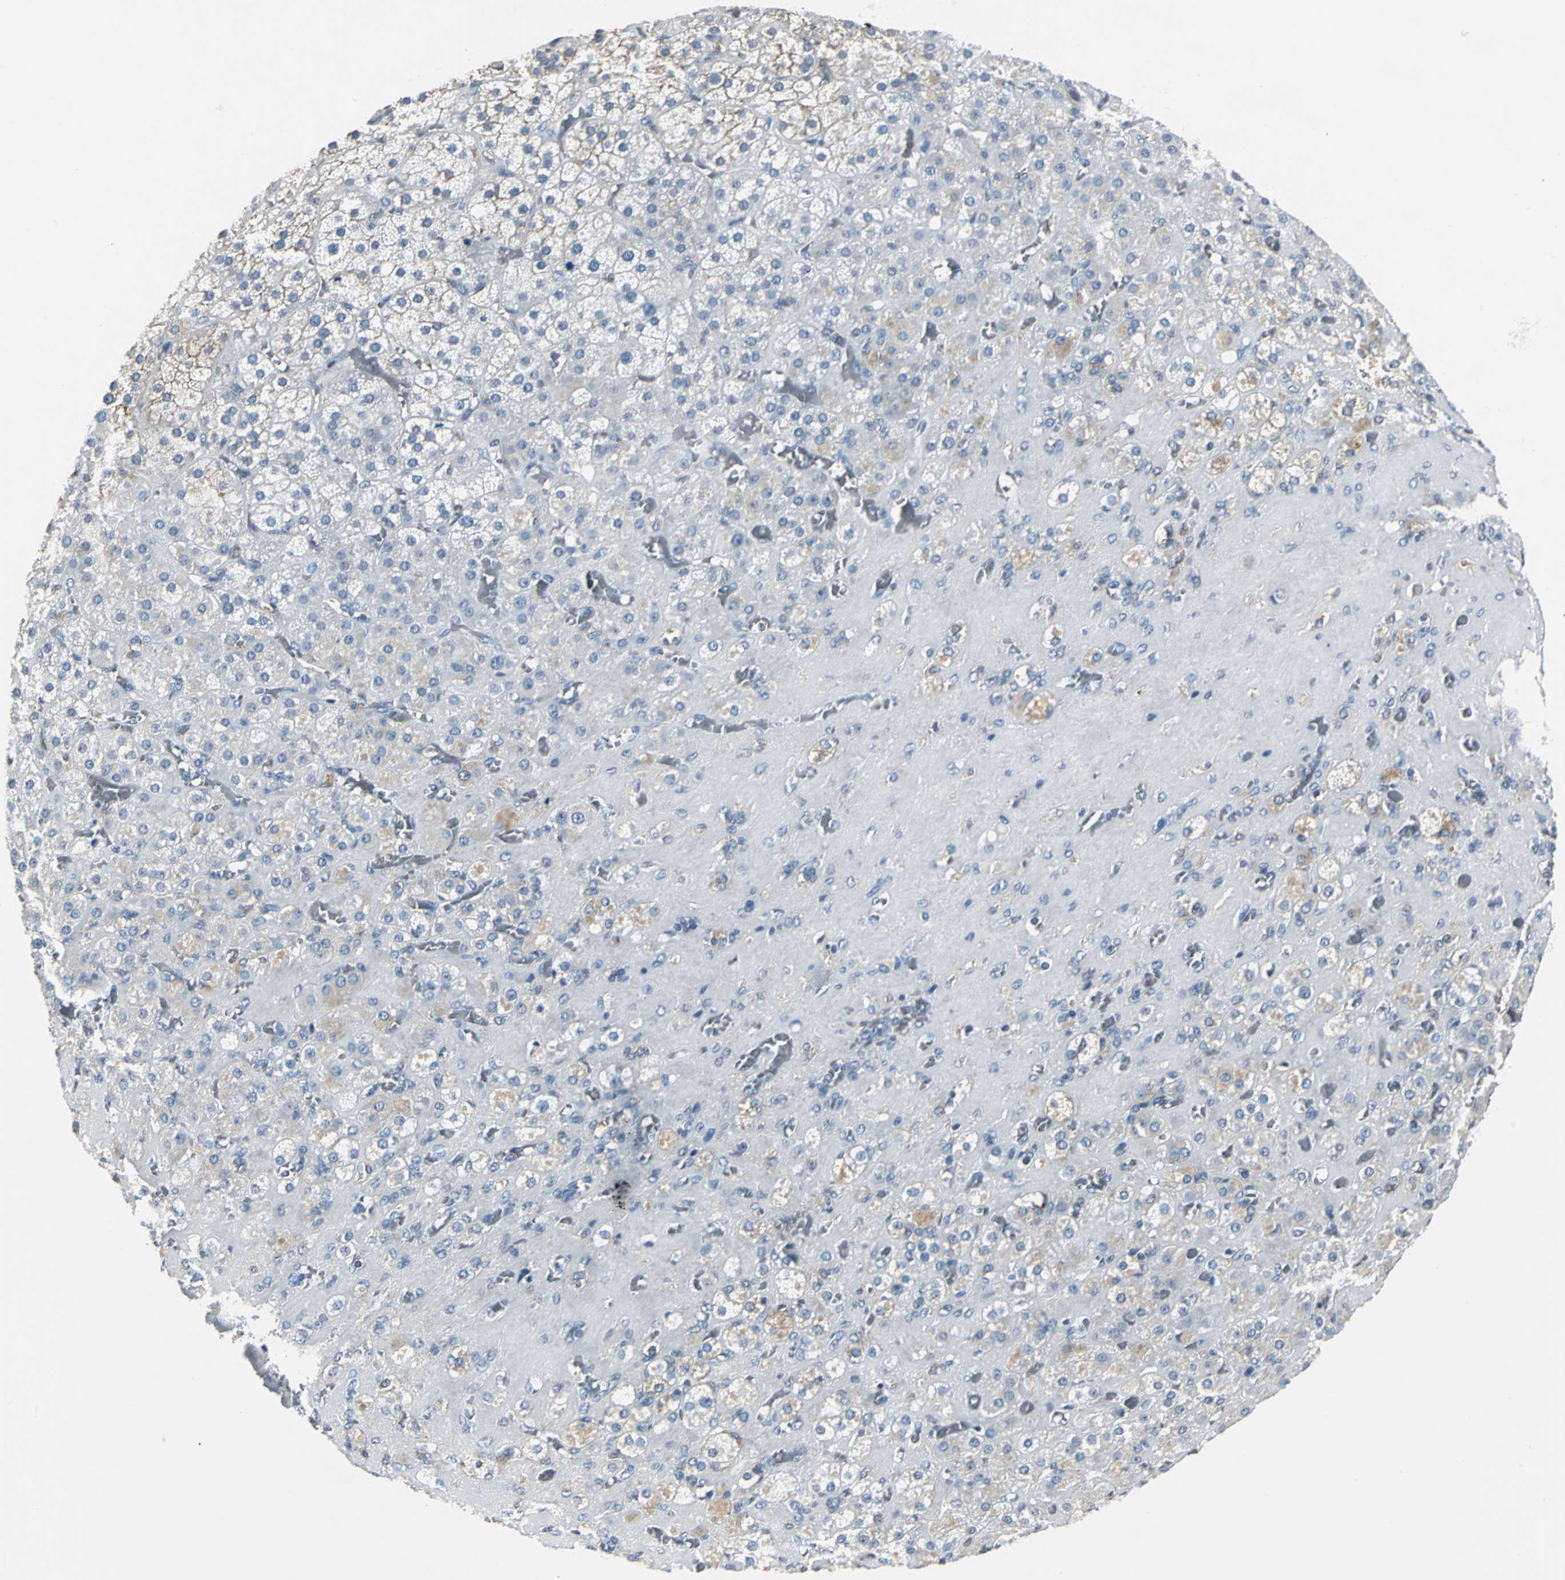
{"staining": {"intensity": "moderate", "quantity": "<25%", "location": "cytoplasmic/membranous"}, "tissue": "adrenal gland", "cell_type": "Glandular cells", "image_type": "normal", "snomed": [{"axis": "morphology", "description": "Normal tissue, NOS"}, {"axis": "topography", "description": "Adrenal gland"}], "caption": "Protein positivity by IHC displays moderate cytoplasmic/membranous positivity in about <25% of glandular cells in benign adrenal gland. Ihc stains the protein in brown and the nuclei are stained blue.", "gene": "IQGAP2", "patient": {"sex": "female", "age": 71}}